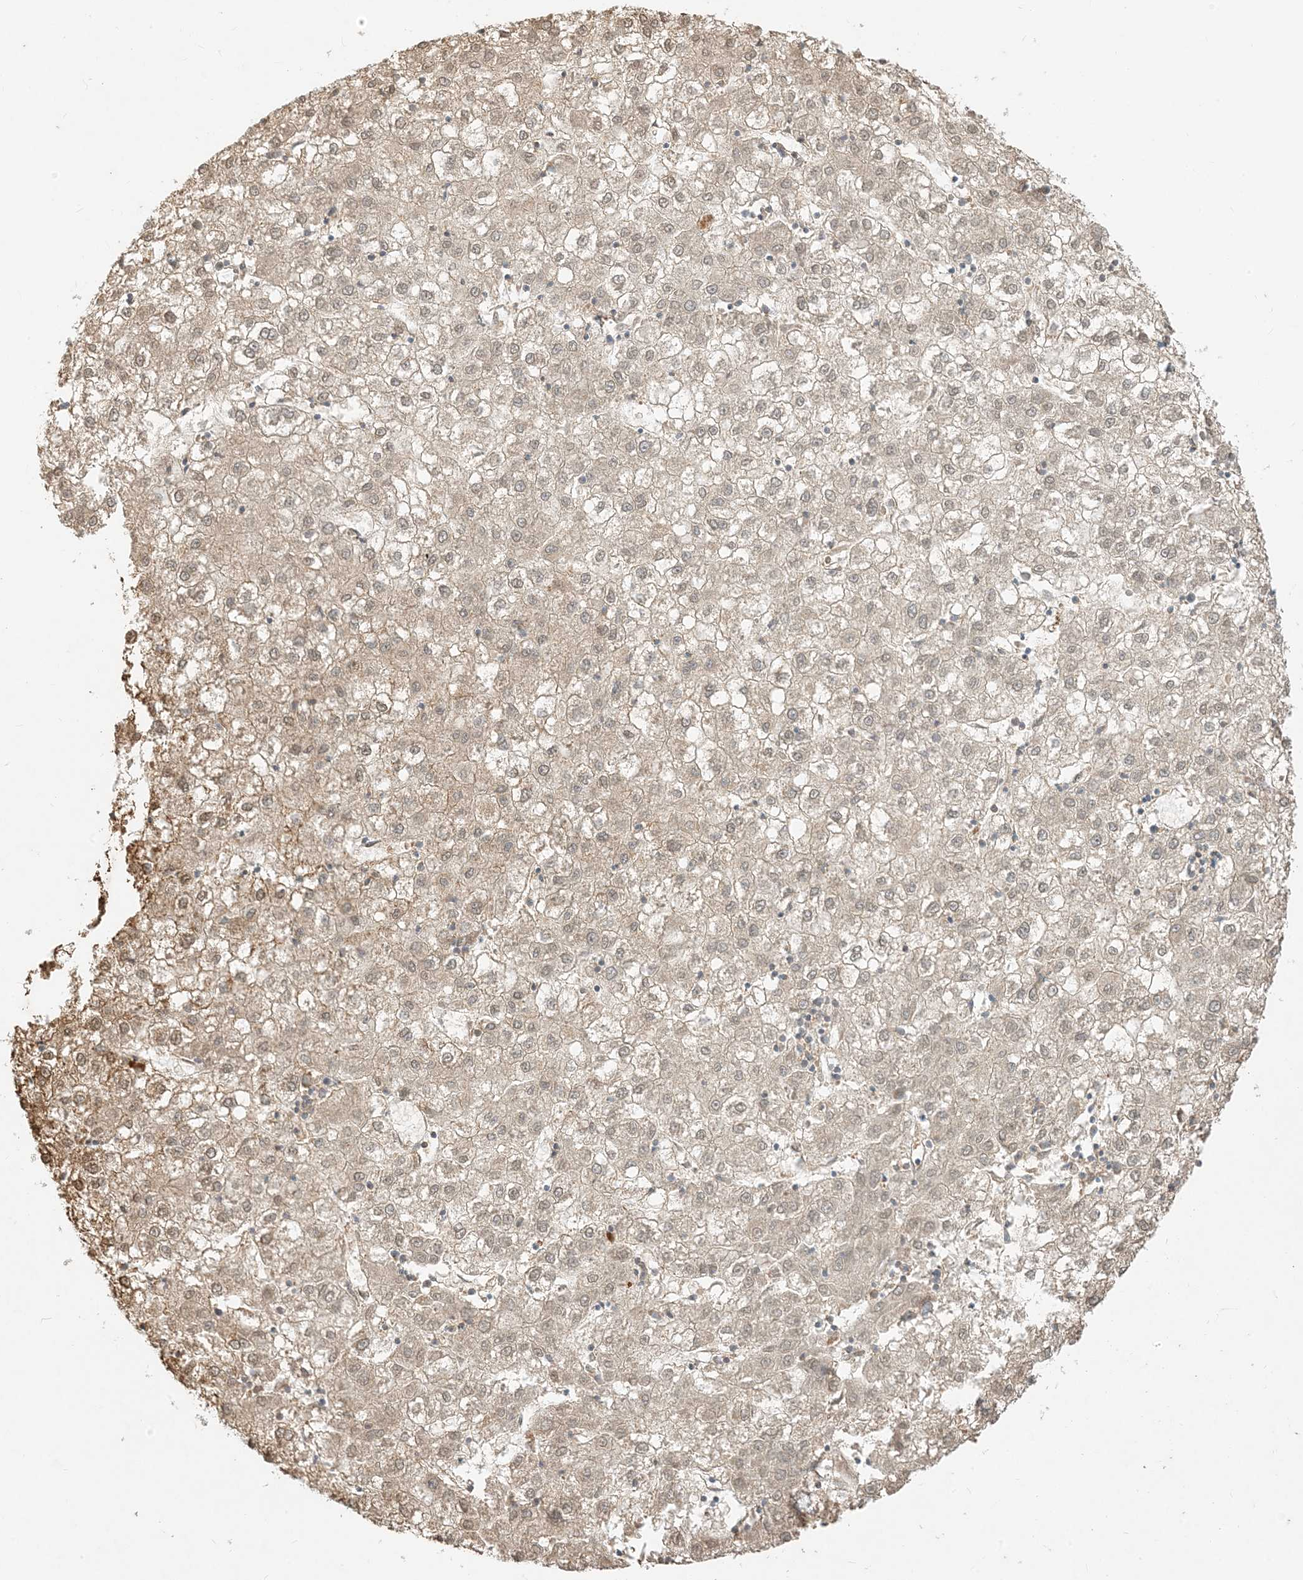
{"staining": {"intensity": "moderate", "quantity": "25%-75%", "location": "cytoplasmic/membranous,nuclear"}, "tissue": "liver cancer", "cell_type": "Tumor cells", "image_type": "cancer", "snomed": [{"axis": "morphology", "description": "Carcinoma, Hepatocellular, NOS"}, {"axis": "topography", "description": "Liver"}], "caption": "Moderate cytoplasmic/membranous and nuclear protein staining is present in approximately 25%-75% of tumor cells in liver cancer.", "gene": "MCOLN1", "patient": {"sex": "male", "age": 72}}